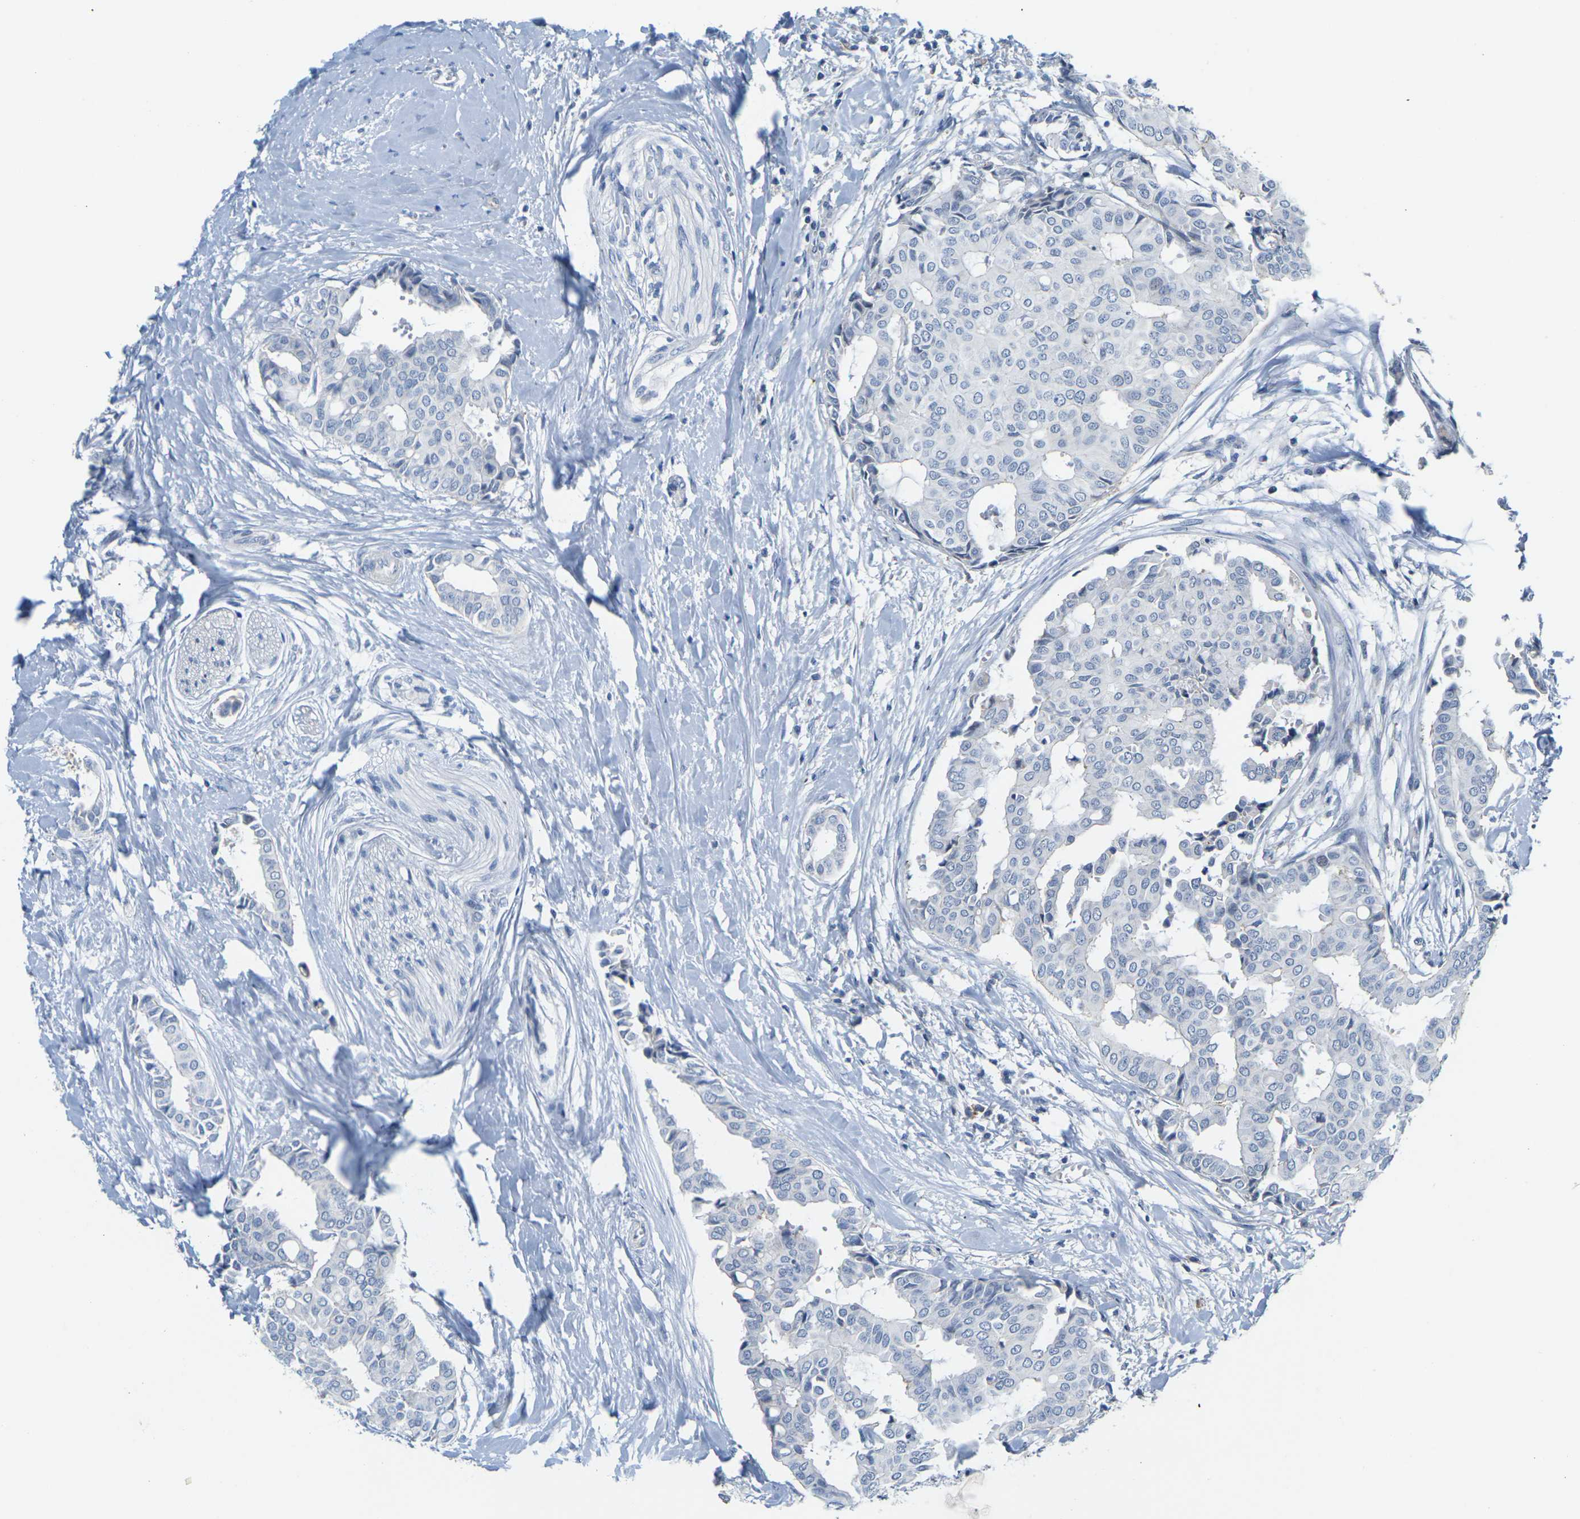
{"staining": {"intensity": "negative", "quantity": "none", "location": "none"}, "tissue": "head and neck cancer", "cell_type": "Tumor cells", "image_type": "cancer", "snomed": [{"axis": "morphology", "description": "Adenocarcinoma, NOS"}, {"axis": "topography", "description": "Salivary gland"}, {"axis": "topography", "description": "Head-Neck"}], "caption": "Immunohistochemical staining of human adenocarcinoma (head and neck) demonstrates no significant staining in tumor cells.", "gene": "OTOF", "patient": {"sex": "female", "age": 59}}